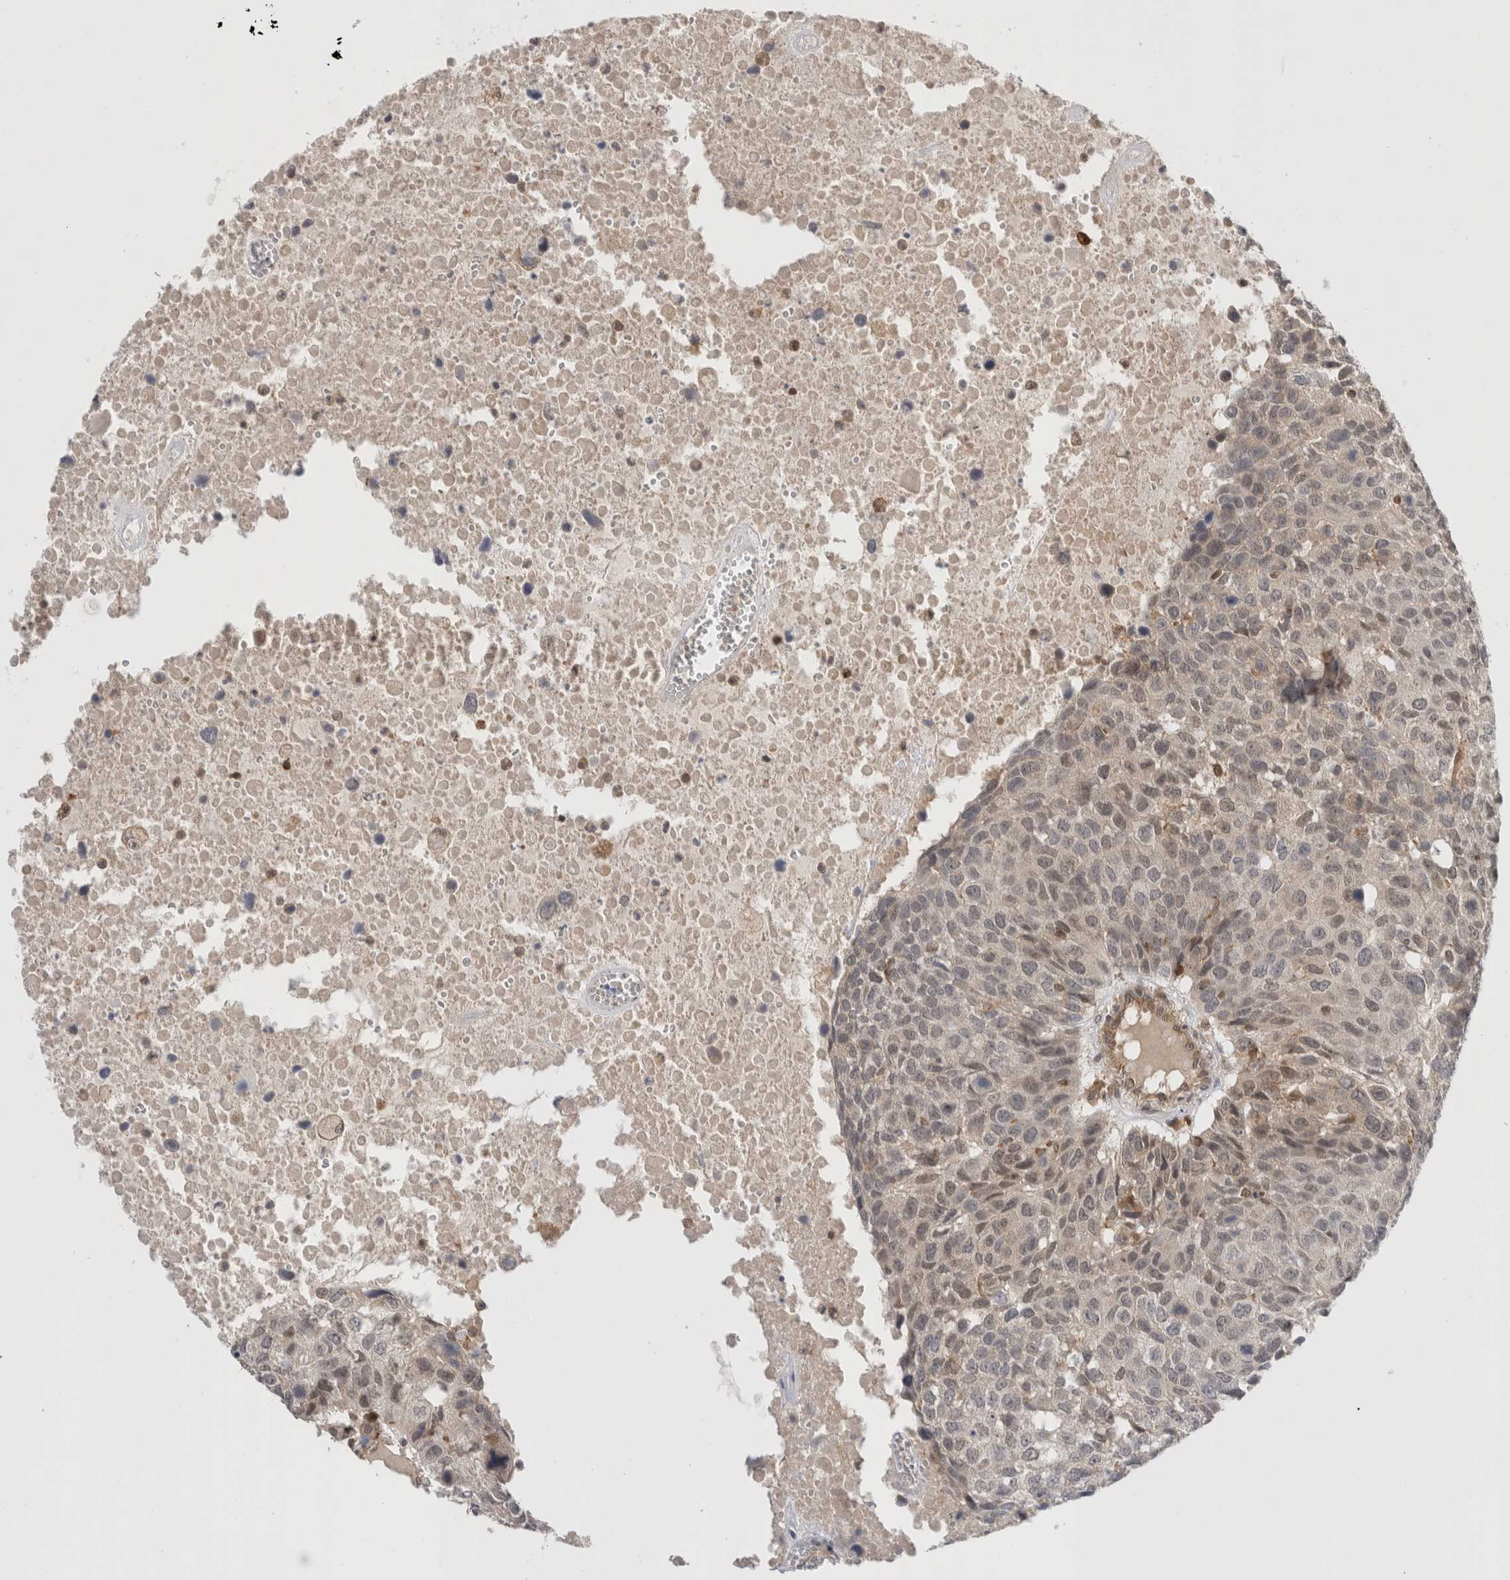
{"staining": {"intensity": "weak", "quantity": "25%-75%", "location": "nuclear"}, "tissue": "head and neck cancer", "cell_type": "Tumor cells", "image_type": "cancer", "snomed": [{"axis": "morphology", "description": "Squamous cell carcinoma, NOS"}, {"axis": "topography", "description": "Head-Neck"}], "caption": "Weak nuclear protein staining is present in approximately 25%-75% of tumor cells in head and neck cancer (squamous cell carcinoma).", "gene": "NFKB1", "patient": {"sex": "male", "age": 66}}